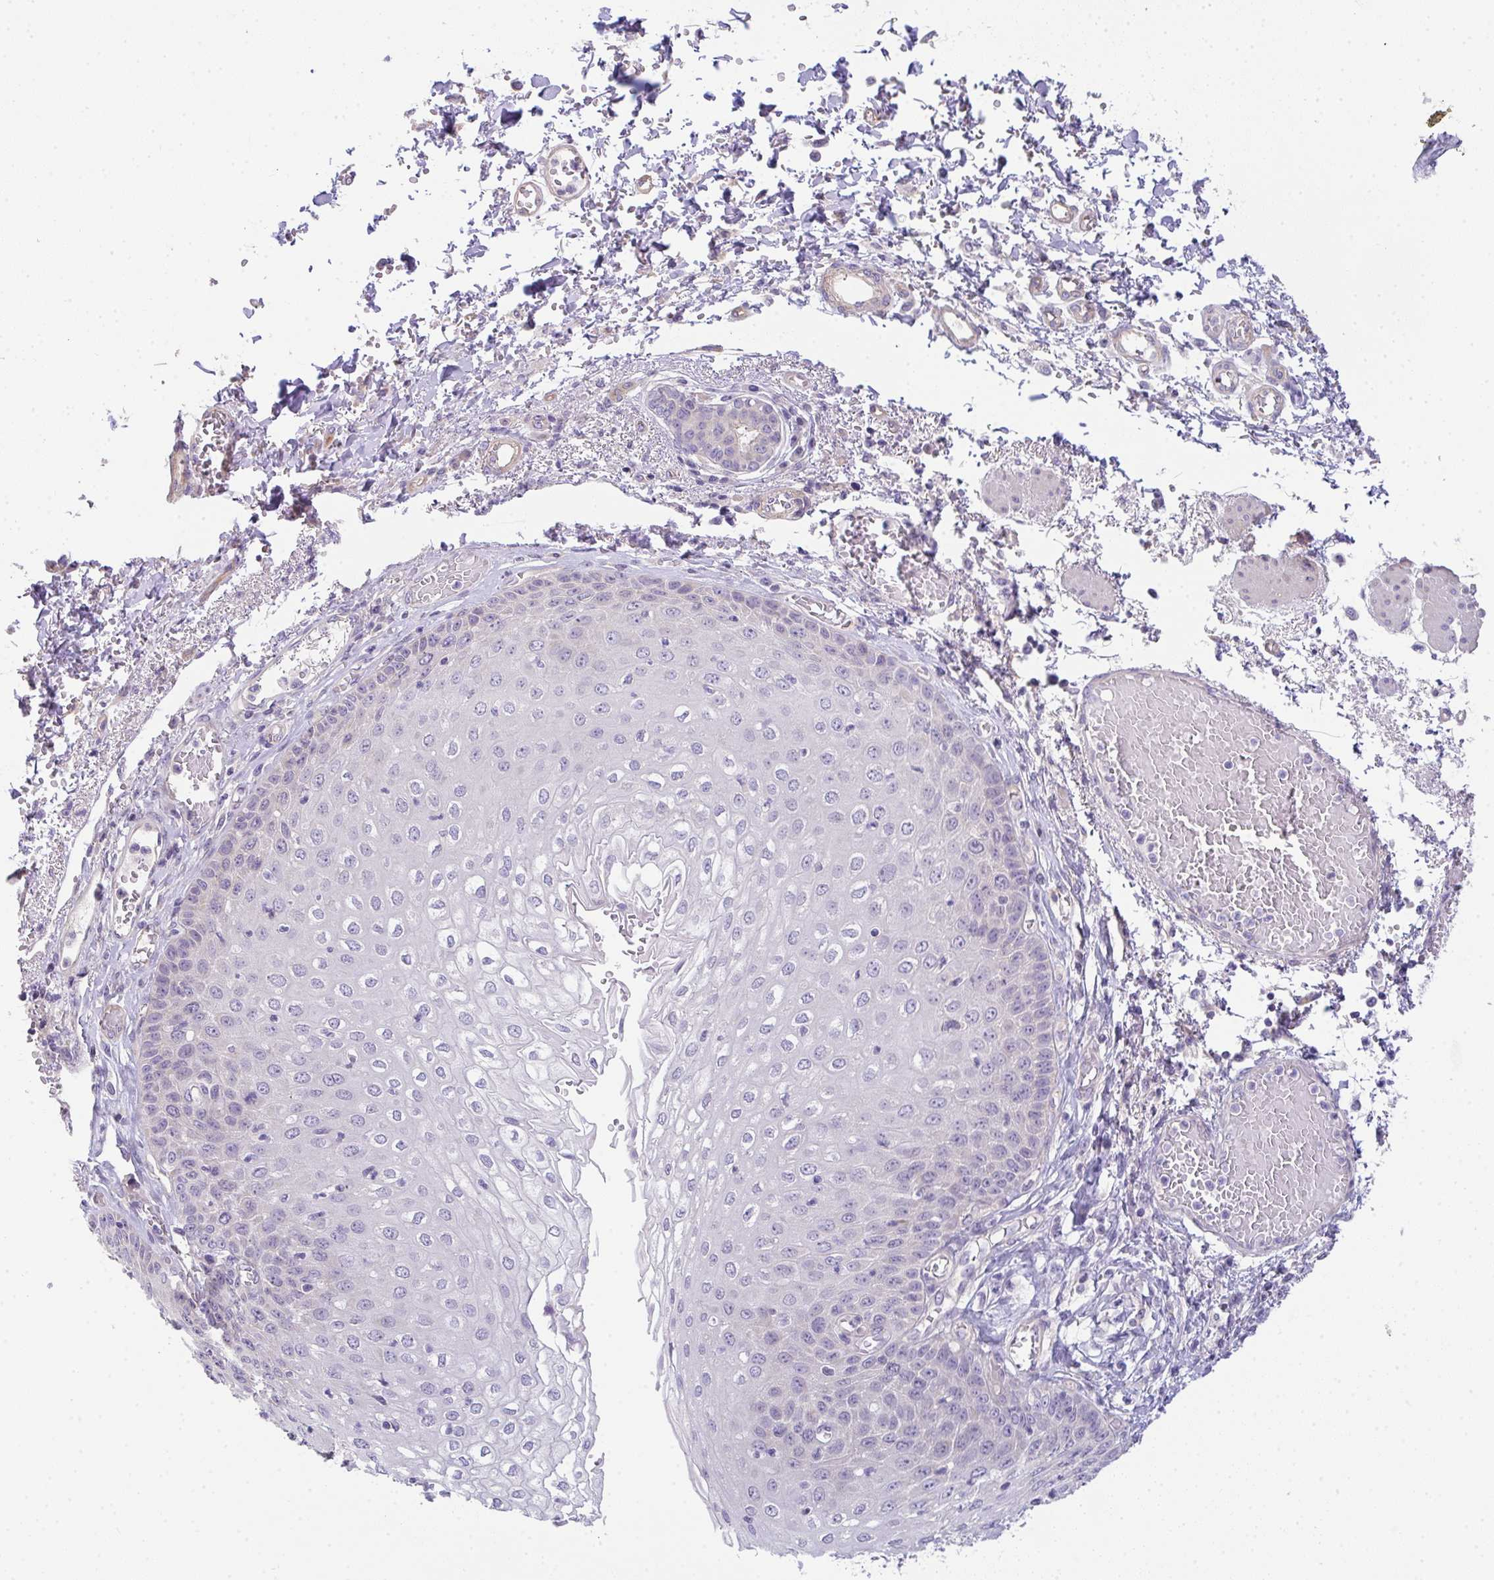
{"staining": {"intensity": "weak", "quantity": "<25%", "location": "cytoplasmic/membranous"}, "tissue": "esophagus", "cell_type": "Squamous epithelial cells", "image_type": "normal", "snomed": [{"axis": "morphology", "description": "Normal tissue, NOS"}, {"axis": "morphology", "description": "Adenocarcinoma, NOS"}, {"axis": "topography", "description": "Esophagus"}], "caption": "The histopathology image demonstrates no significant staining in squamous epithelial cells of esophagus.", "gene": "FILIP1", "patient": {"sex": "male", "age": 81}}